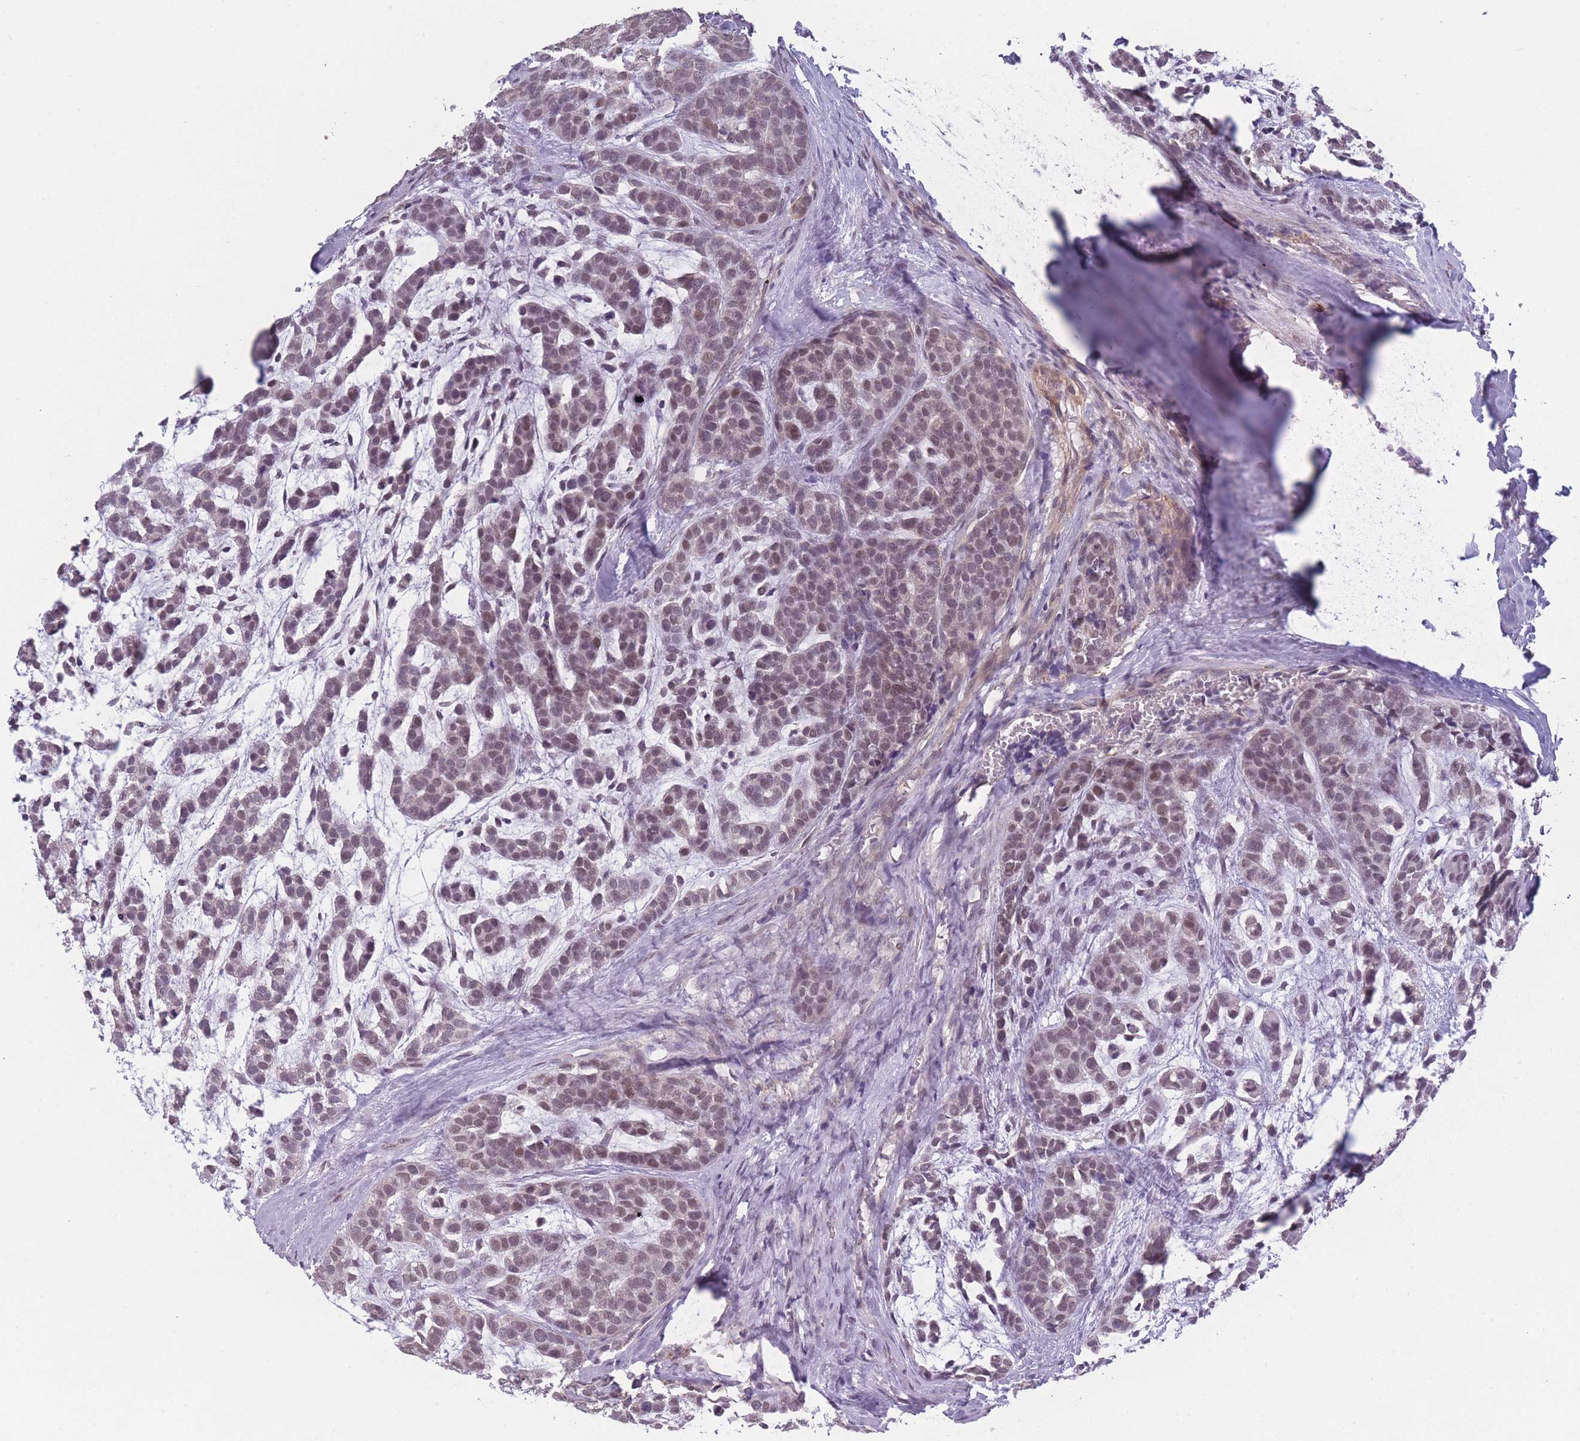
{"staining": {"intensity": "moderate", "quantity": "25%-75%", "location": "nuclear"}, "tissue": "head and neck cancer", "cell_type": "Tumor cells", "image_type": "cancer", "snomed": [{"axis": "morphology", "description": "Adenocarcinoma, NOS"}, {"axis": "morphology", "description": "Adenoma, NOS"}, {"axis": "topography", "description": "Head-Neck"}], "caption": "Moderate nuclear staining is identified in about 25%-75% of tumor cells in head and neck cancer. The staining was performed using DAB, with brown indicating positive protein expression. Nuclei are stained blue with hematoxylin.", "gene": "SIN3B", "patient": {"sex": "female", "age": 55}}